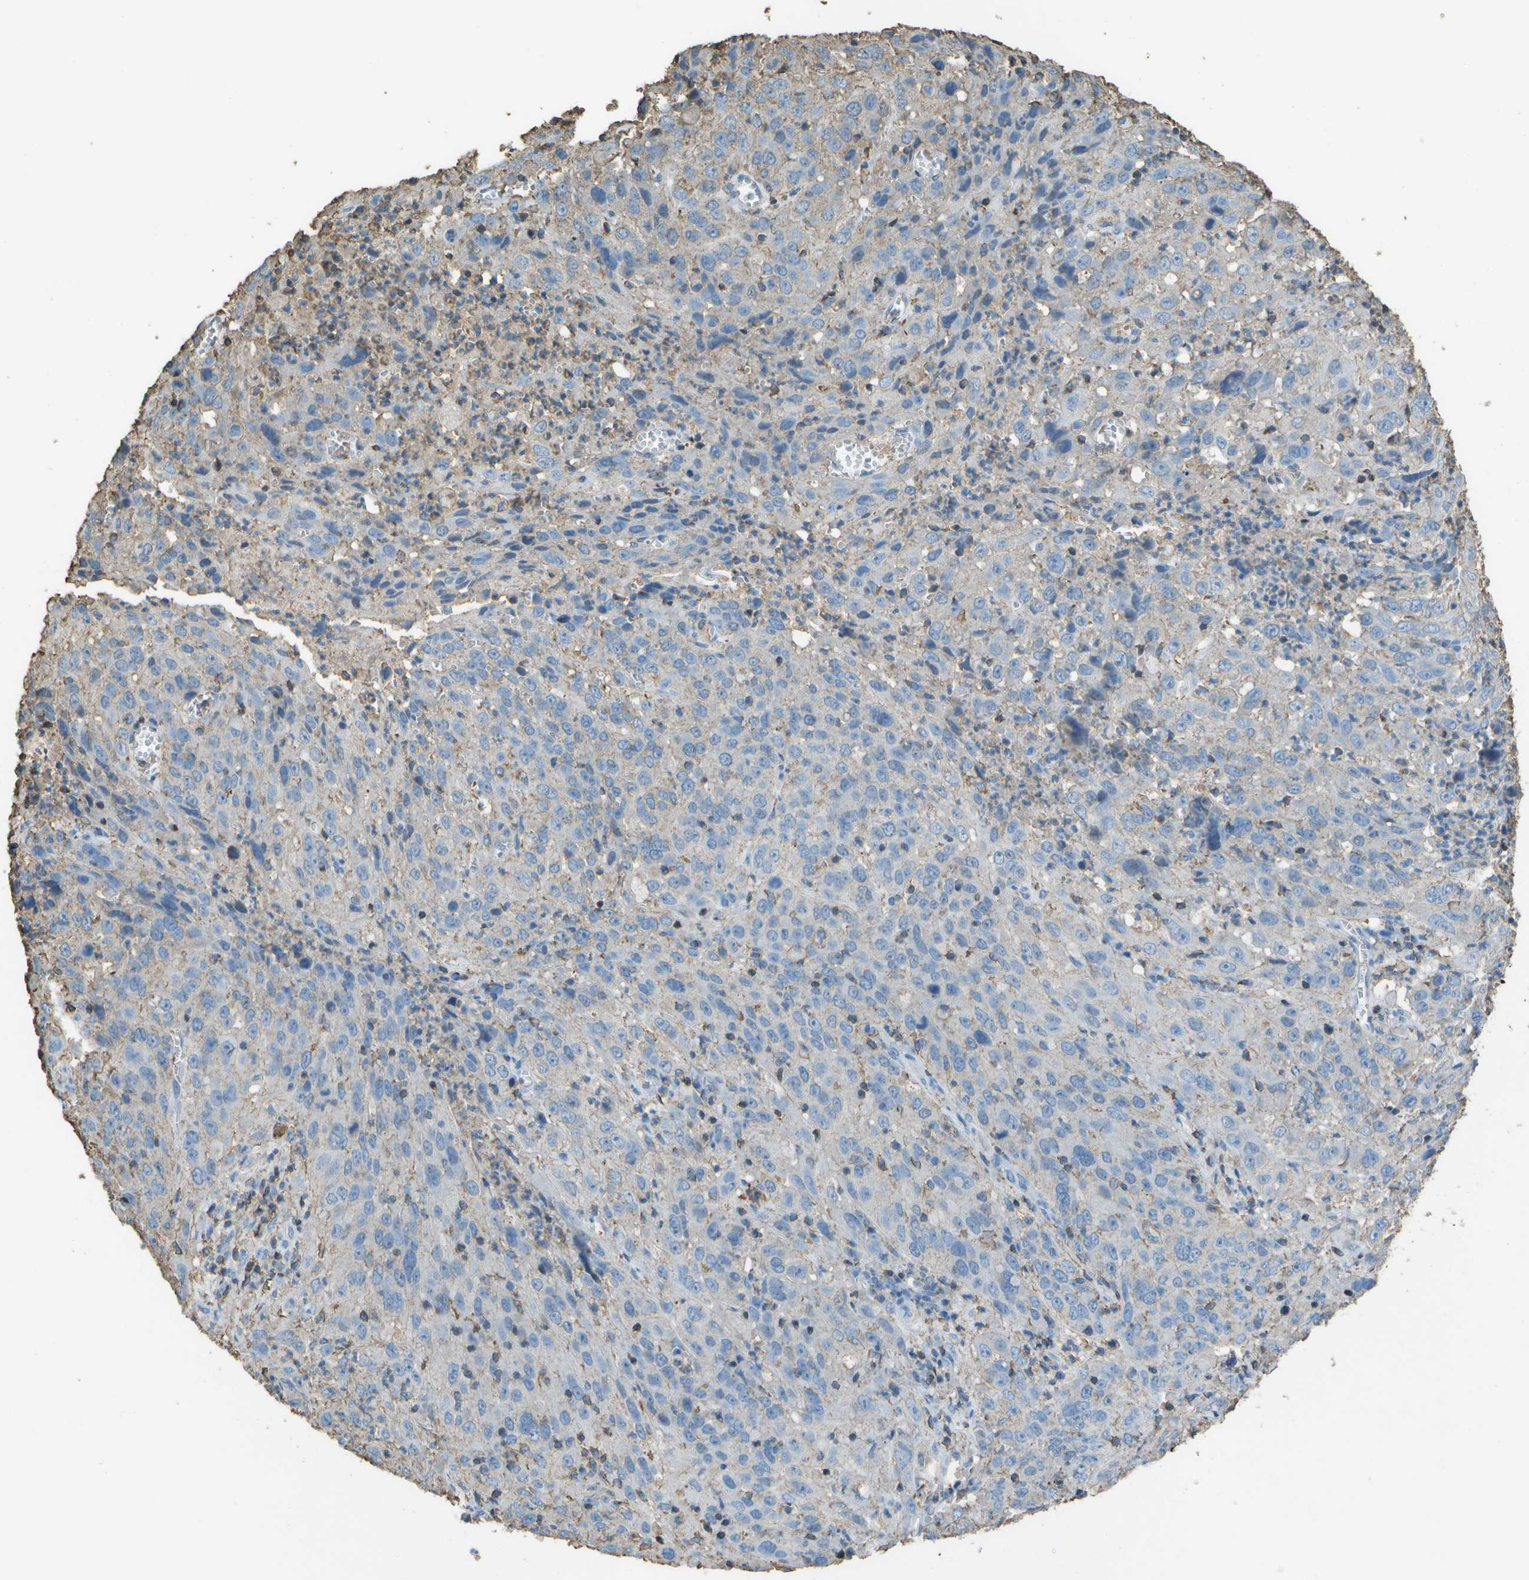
{"staining": {"intensity": "weak", "quantity": "<25%", "location": "cytoplasmic/membranous"}, "tissue": "cervical cancer", "cell_type": "Tumor cells", "image_type": "cancer", "snomed": [{"axis": "morphology", "description": "Squamous cell carcinoma, NOS"}, {"axis": "topography", "description": "Cervix"}], "caption": "IHC image of neoplastic tissue: cervical squamous cell carcinoma stained with DAB demonstrates no significant protein staining in tumor cells.", "gene": "CYP4F11", "patient": {"sex": "female", "age": 32}}